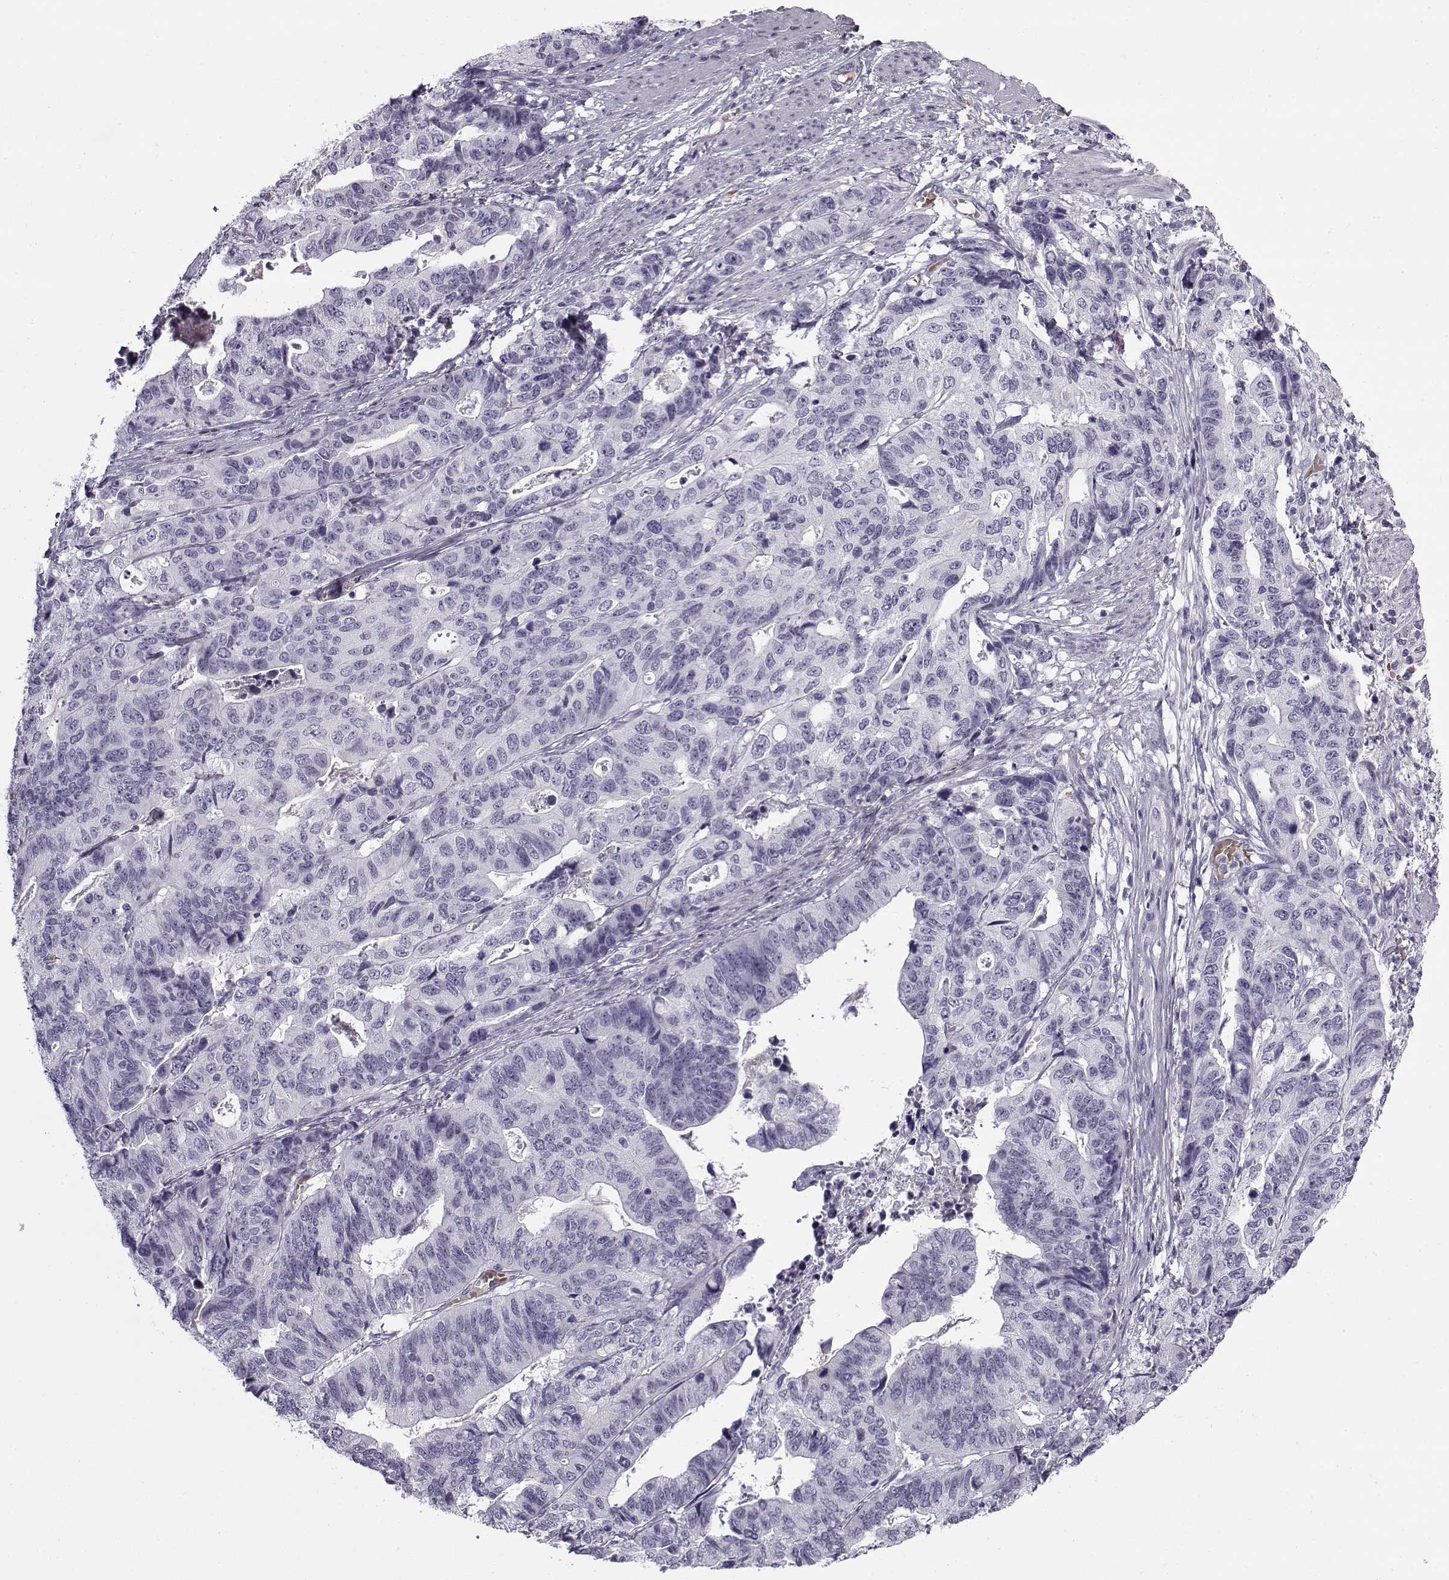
{"staining": {"intensity": "negative", "quantity": "none", "location": "none"}, "tissue": "stomach cancer", "cell_type": "Tumor cells", "image_type": "cancer", "snomed": [{"axis": "morphology", "description": "Adenocarcinoma, NOS"}, {"axis": "topography", "description": "Stomach, upper"}], "caption": "This is an immunohistochemistry photomicrograph of stomach cancer. There is no expression in tumor cells.", "gene": "SNCA", "patient": {"sex": "female", "age": 67}}